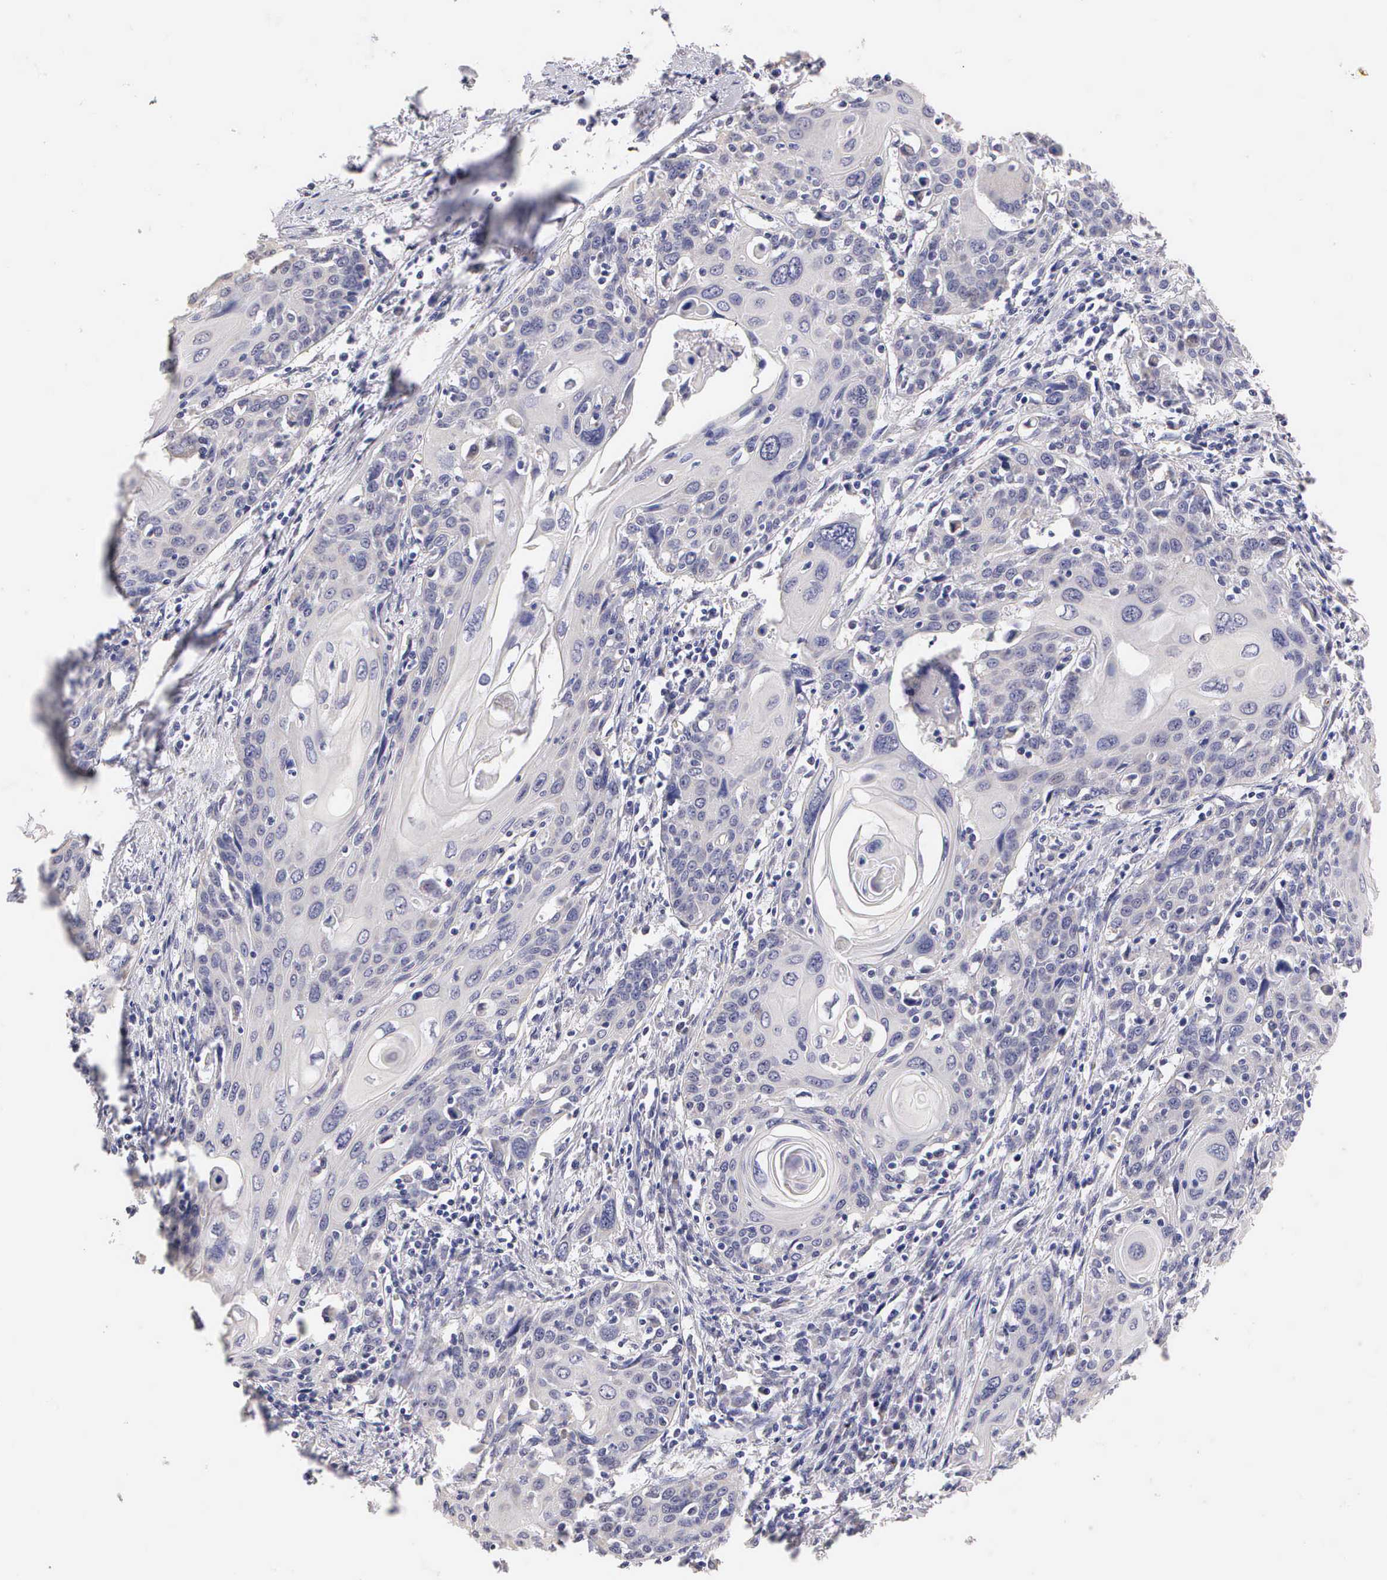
{"staining": {"intensity": "negative", "quantity": "none", "location": "none"}, "tissue": "cervical cancer", "cell_type": "Tumor cells", "image_type": "cancer", "snomed": [{"axis": "morphology", "description": "Squamous cell carcinoma, NOS"}, {"axis": "topography", "description": "Cervix"}], "caption": "IHC photomicrograph of neoplastic tissue: human cervical cancer (squamous cell carcinoma) stained with DAB shows no significant protein expression in tumor cells.", "gene": "ESR1", "patient": {"sex": "female", "age": 54}}